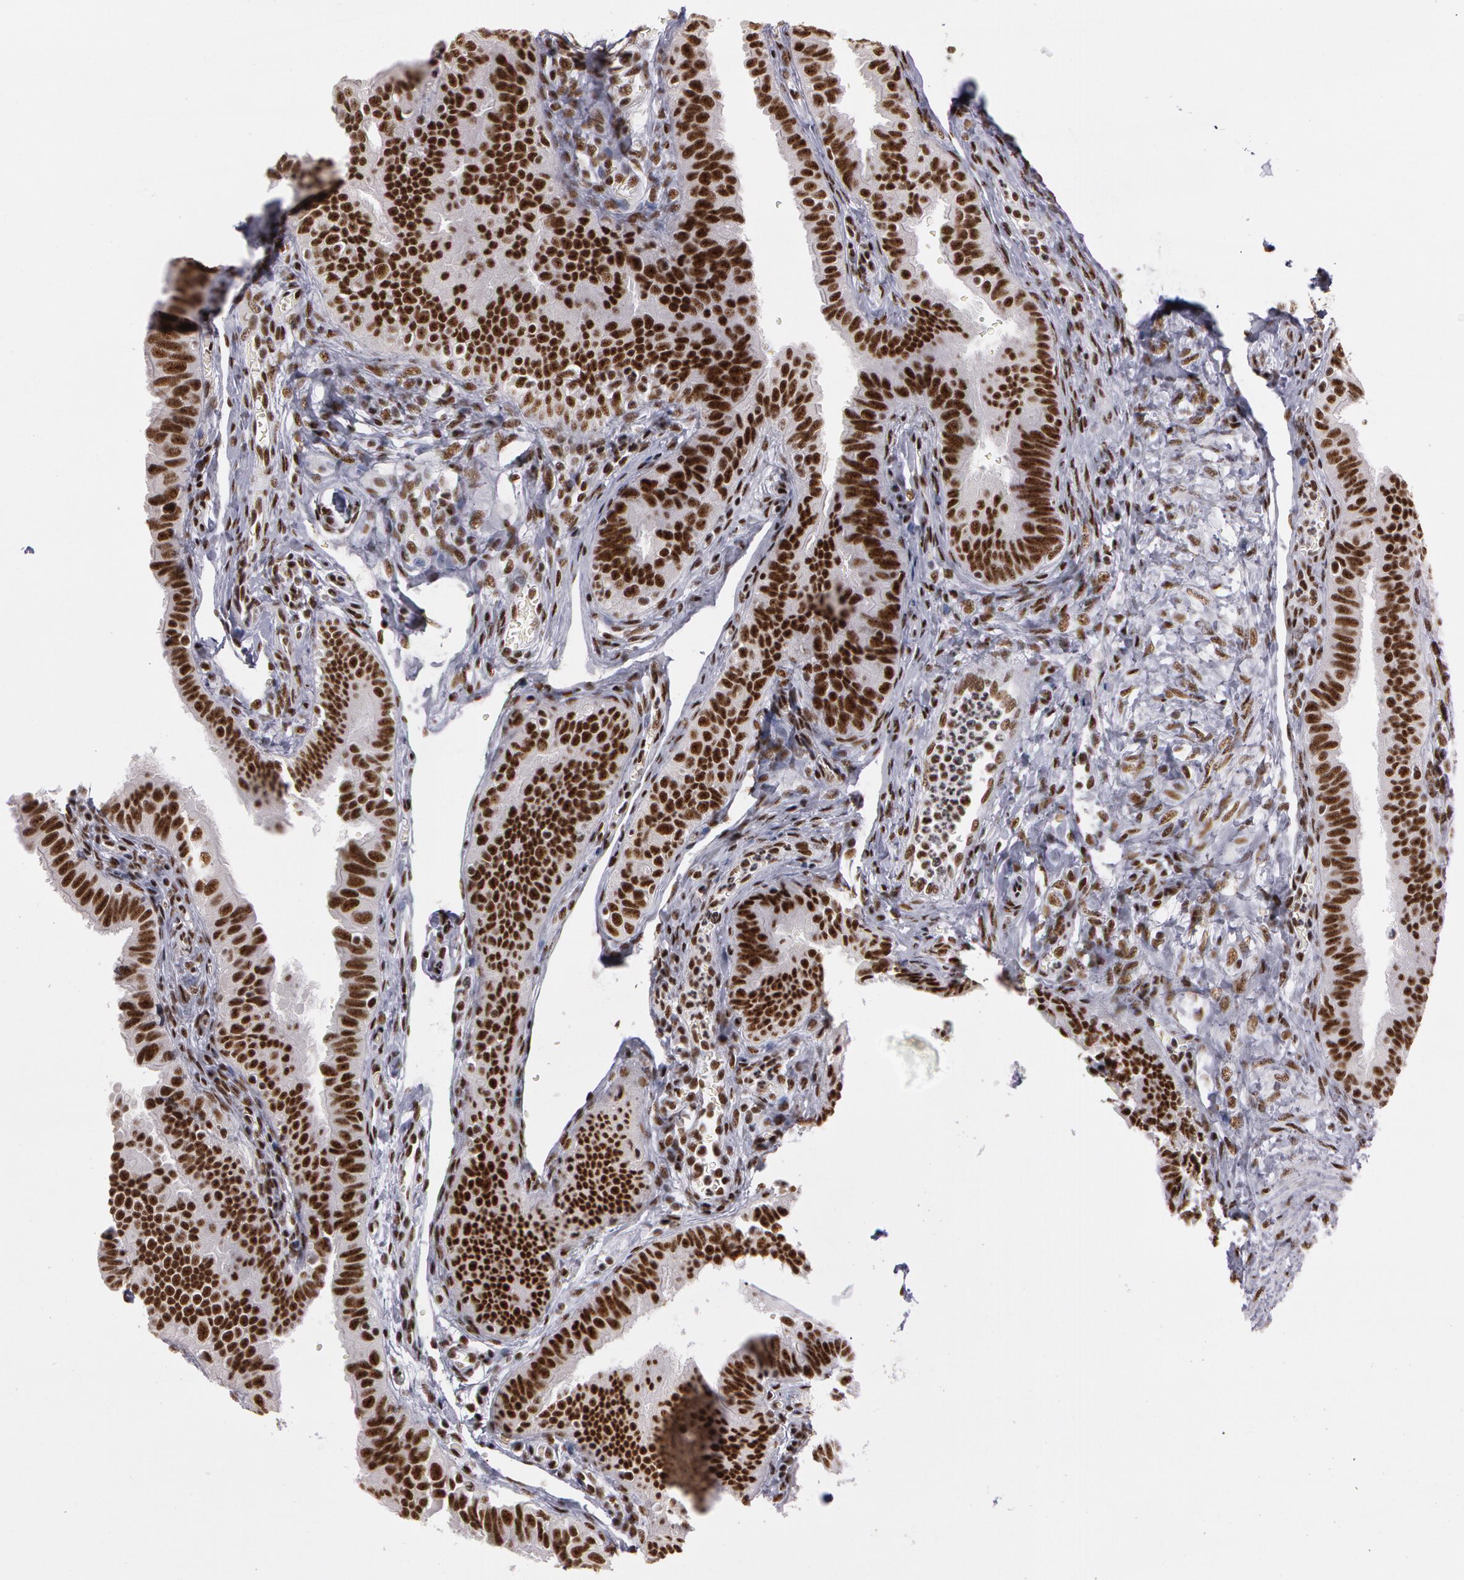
{"staining": {"intensity": "strong", "quantity": ">75%", "location": "nuclear"}, "tissue": "fallopian tube", "cell_type": "Glandular cells", "image_type": "normal", "snomed": [{"axis": "morphology", "description": "Normal tissue, NOS"}, {"axis": "topography", "description": "Fallopian tube"}, {"axis": "topography", "description": "Ovary"}], "caption": "A photomicrograph of human fallopian tube stained for a protein shows strong nuclear brown staining in glandular cells. The staining is performed using DAB (3,3'-diaminobenzidine) brown chromogen to label protein expression. The nuclei are counter-stained blue using hematoxylin.", "gene": "PNN", "patient": {"sex": "female", "age": 51}}